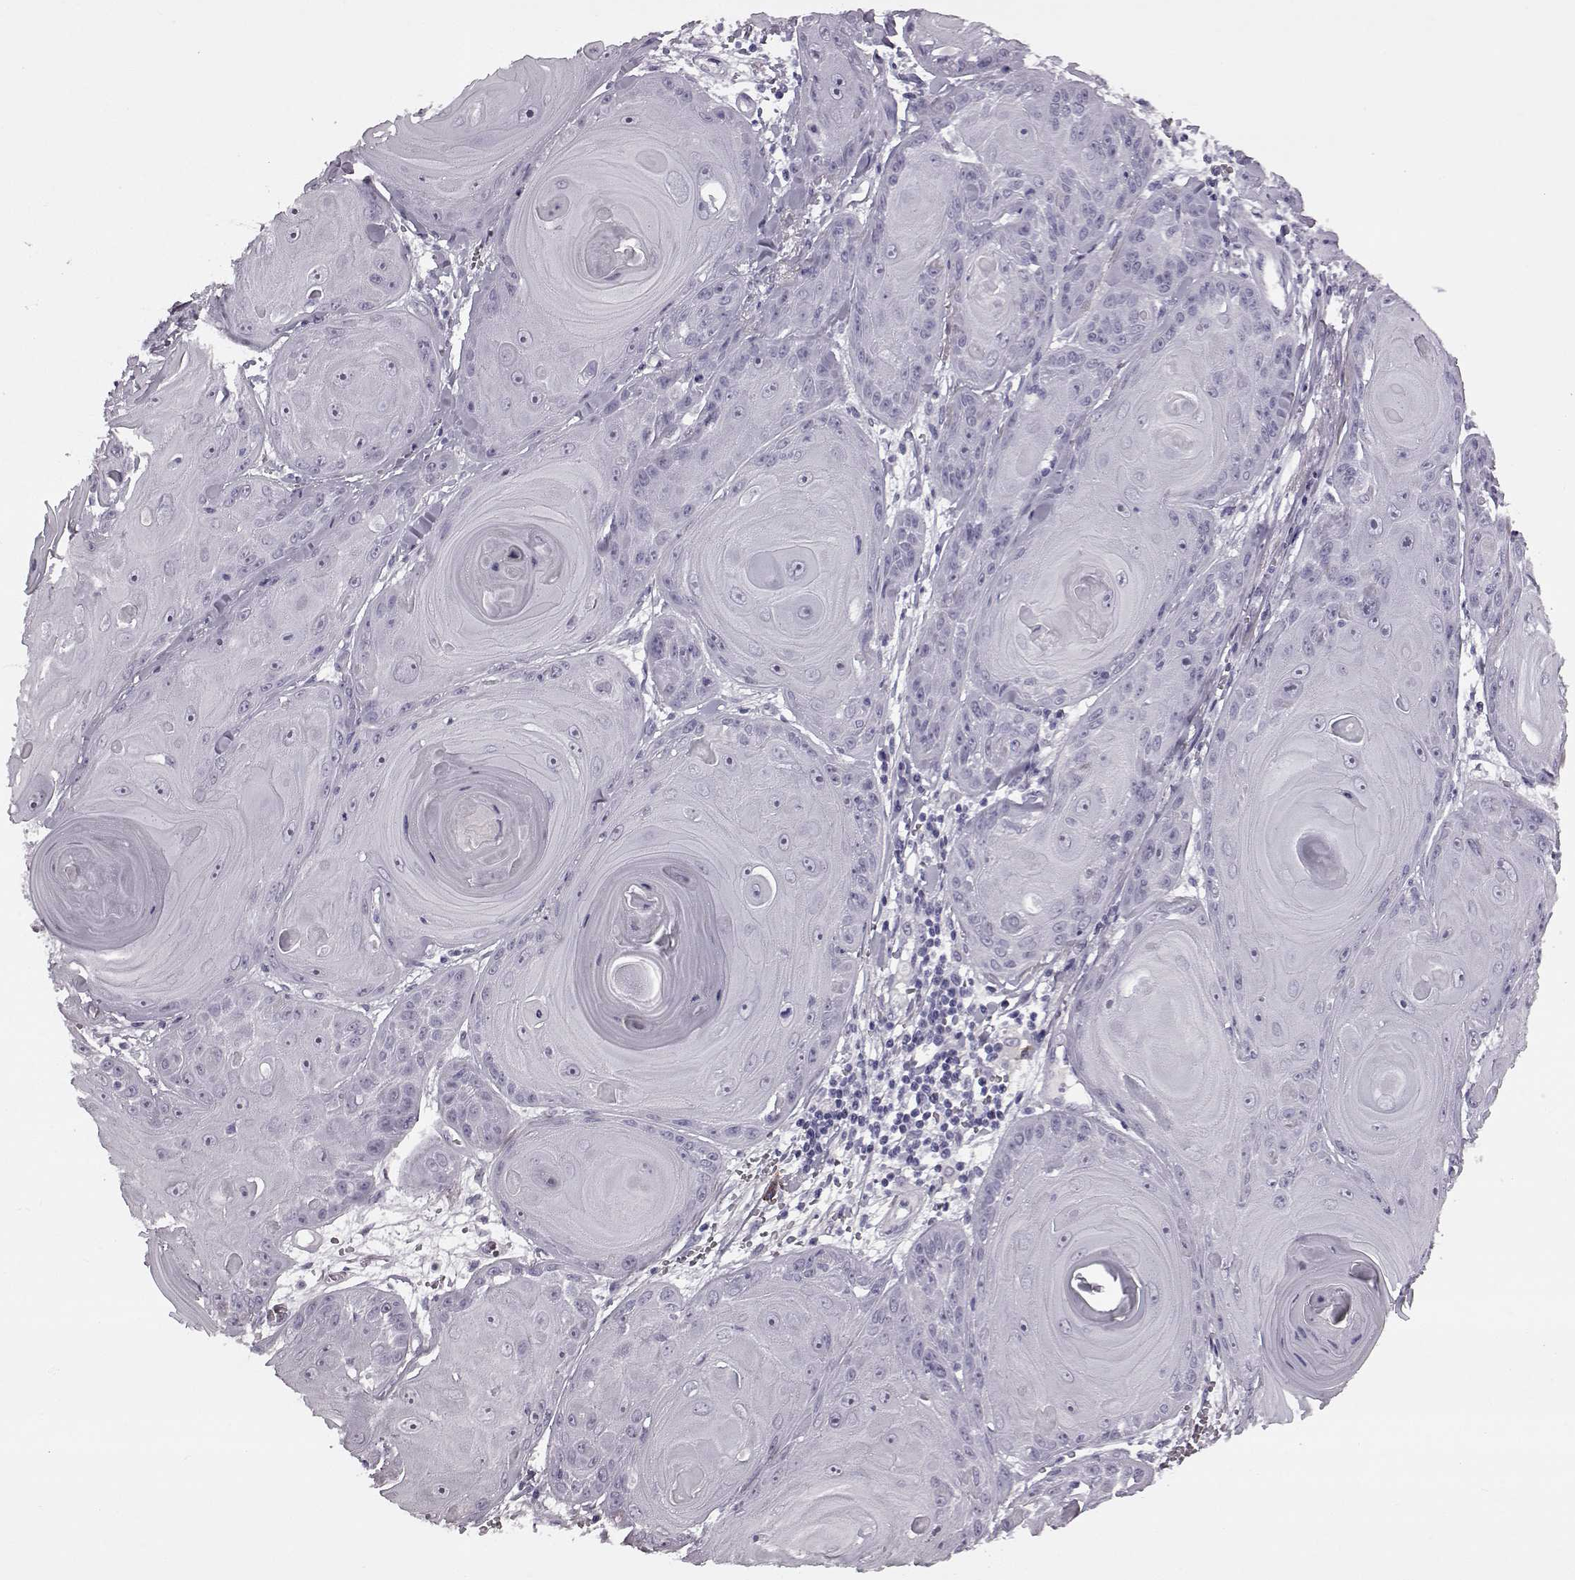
{"staining": {"intensity": "negative", "quantity": "none", "location": "none"}, "tissue": "skin cancer", "cell_type": "Tumor cells", "image_type": "cancer", "snomed": [{"axis": "morphology", "description": "Squamous cell carcinoma, NOS"}, {"axis": "topography", "description": "Skin"}, {"axis": "topography", "description": "Vulva"}], "caption": "This is an IHC photomicrograph of human skin squamous cell carcinoma. There is no staining in tumor cells.", "gene": "PRPH2", "patient": {"sex": "female", "age": 85}}